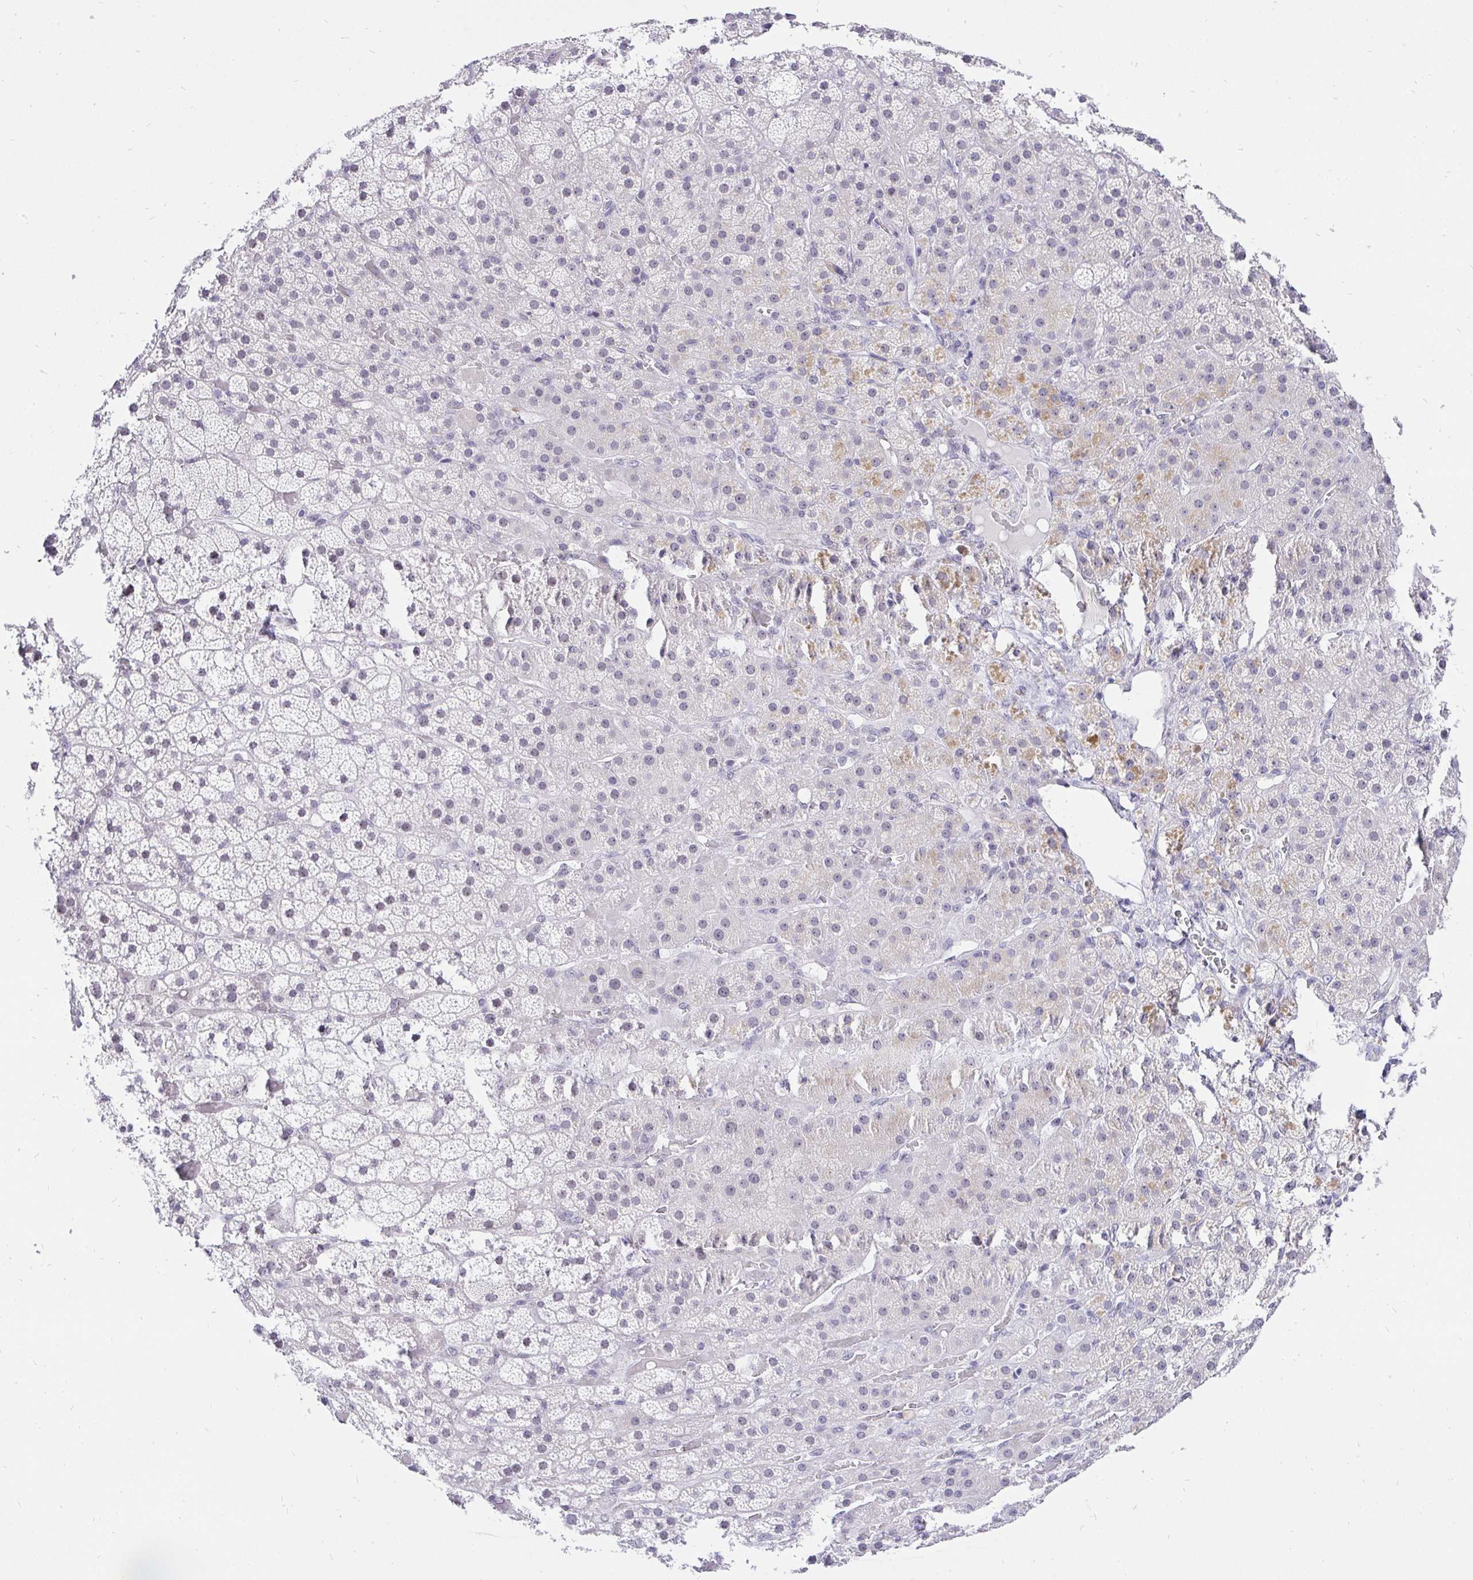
{"staining": {"intensity": "weak", "quantity": "<25%", "location": "nuclear"}, "tissue": "adrenal gland", "cell_type": "Glandular cells", "image_type": "normal", "snomed": [{"axis": "morphology", "description": "Normal tissue, NOS"}, {"axis": "topography", "description": "Adrenal gland"}], "caption": "DAB (3,3'-diaminobenzidine) immunohistochemical staining of unremarkable adrenal gland exhibits no significant positivity in glandular cells.", "gene": "ZNF860", "patient": {"sex": "male", "age": 57}}